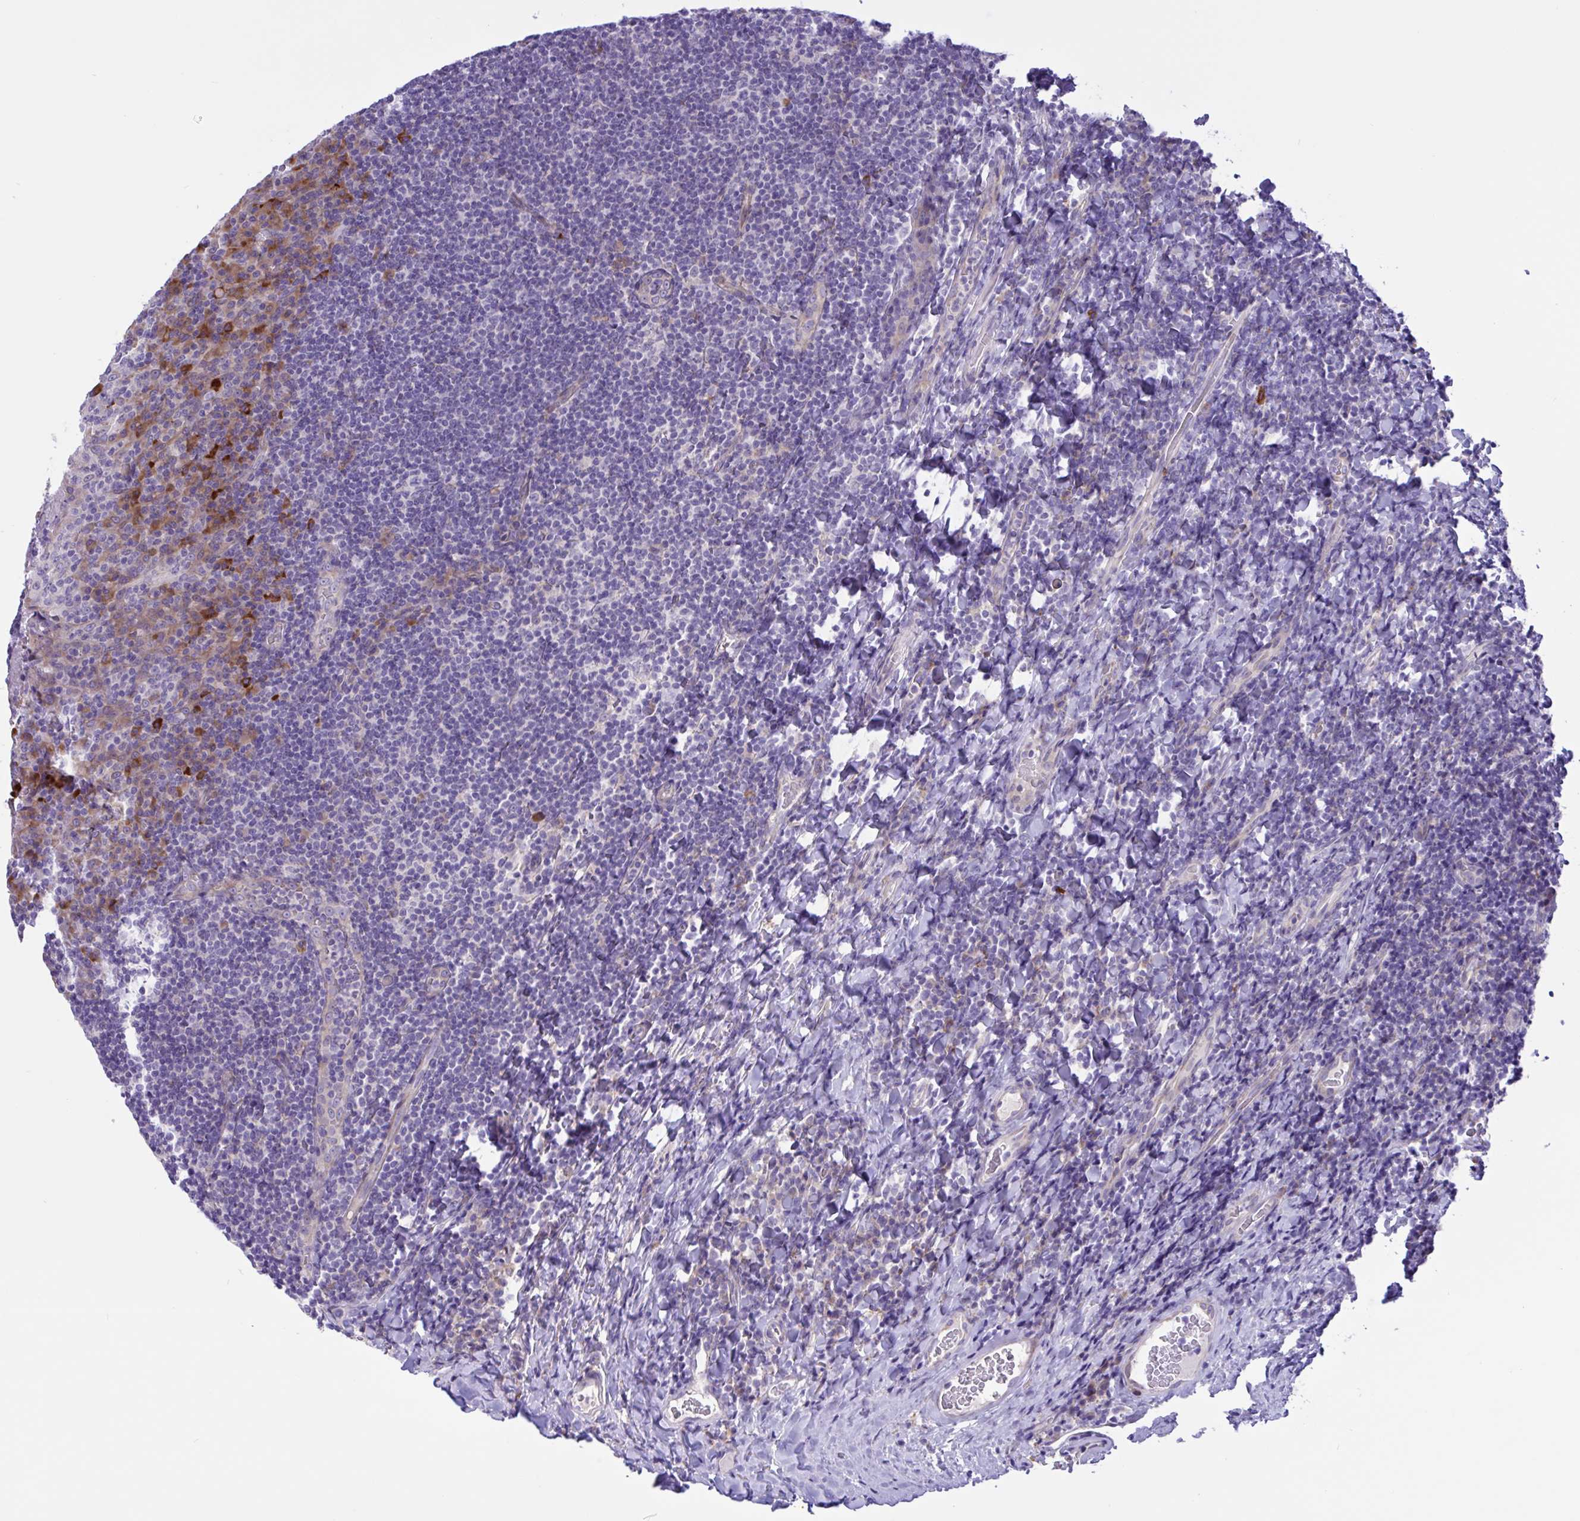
{"staining": {"intensity": "strong", "quantity": "<25%", "location": "cytoplasmic/membranous"}, "tissue": "tonsil", "cell_type": "Germinal center cells", "image_type": "normal", "snomed": [{"axis": "morphology", "description": "Normal tissue, NOS"}, {"axis": "topography", "description": "Tonsil"}], "caption": "Strong cytoplasmic/membranous positivity for a protein is identified in about <25% of germinal center cells of normal tonsil using immunohistochemistry.", "gene": "DSC3", "patient": {"sex": "male", "age": 17}}